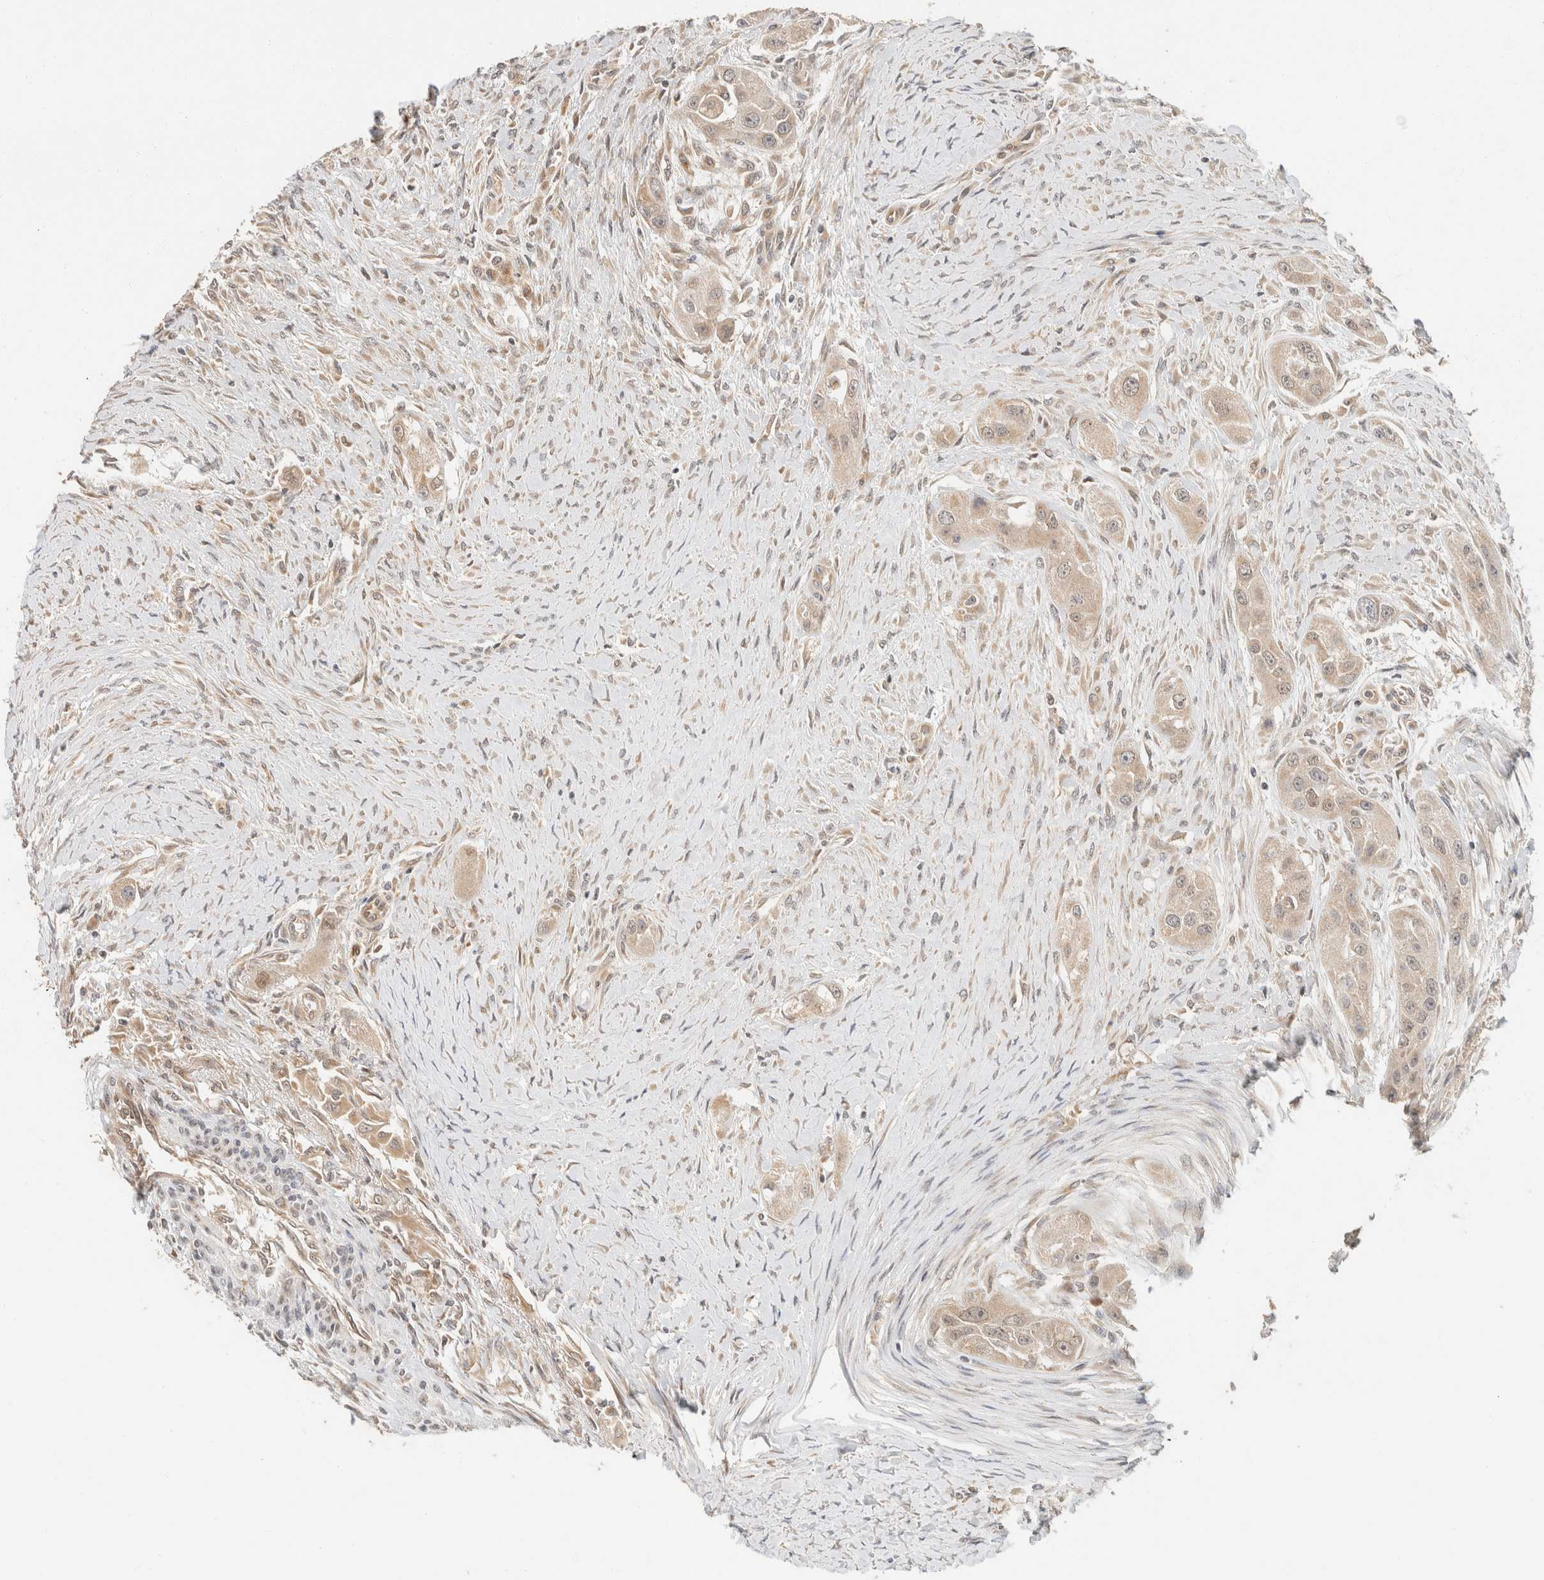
{"staining": {"intensity": "weak", "quantity": "25%-75%", "location": "cytoplasmic/membranous"}, "tissue": "head and neck cancer", "cell_type": "Tumor cells", "image_type": "cancer", "snomed": [{"axis": "morphology", "description": "Normal tissue, NOS"}, {"axis": "morphology", "description": "Squamous cell carcinoma, NOS"}, {"axis": "topography", "description": "Skeletal muscle"}, {"axis": "topography", "description": "Head-Neck"}], "caption": "Squamous cell carcinoma (head and neck) stained with a protein marker shows weak staining in tumor cells.", "gene": "TACC1", "patient": {"sex": "male", "age": 51}}